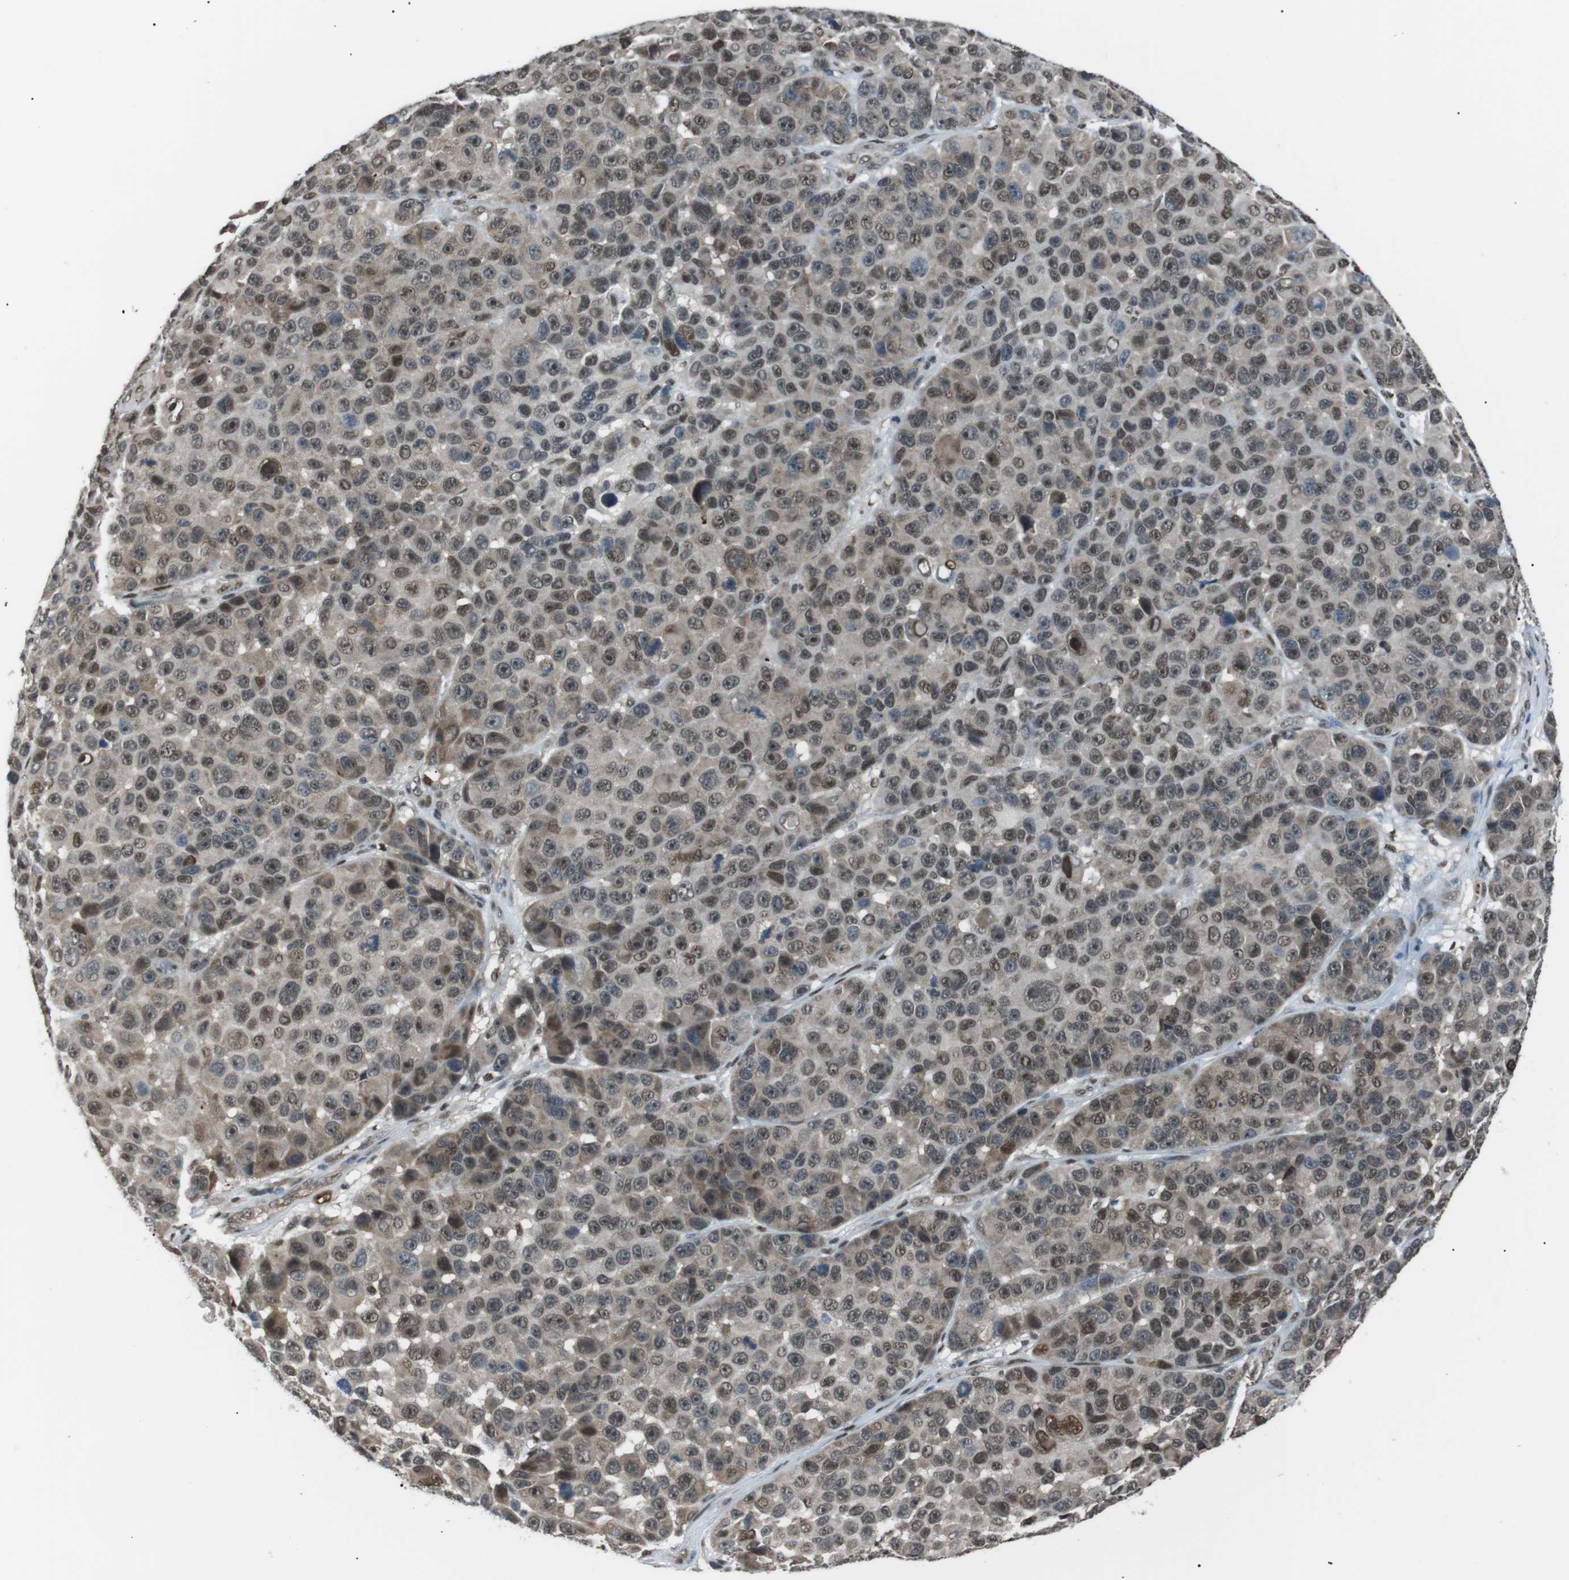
{"staining": {"intensity": "moderate", "quantity": "25%-75%", "location": "cytoplasmic/membranous,nuclear"}, "tissue": "melanoma", "cell_type": "Tumor cells", "image_type": "cancer", "snomed": [{"axis": "morphology", "description": "Malignant melanoma, NOS"}, {"axis": "topography", "description": "Skin"}], "caption": "IHC (DAB) staining of human malignant melanoma shows moderate cytoplasmic/membranous and nuclear protein expression in approximately 25%-75% of tumor cells.", "gene": "SRPK2", "patient": {"sex": "male", "age": 53}}